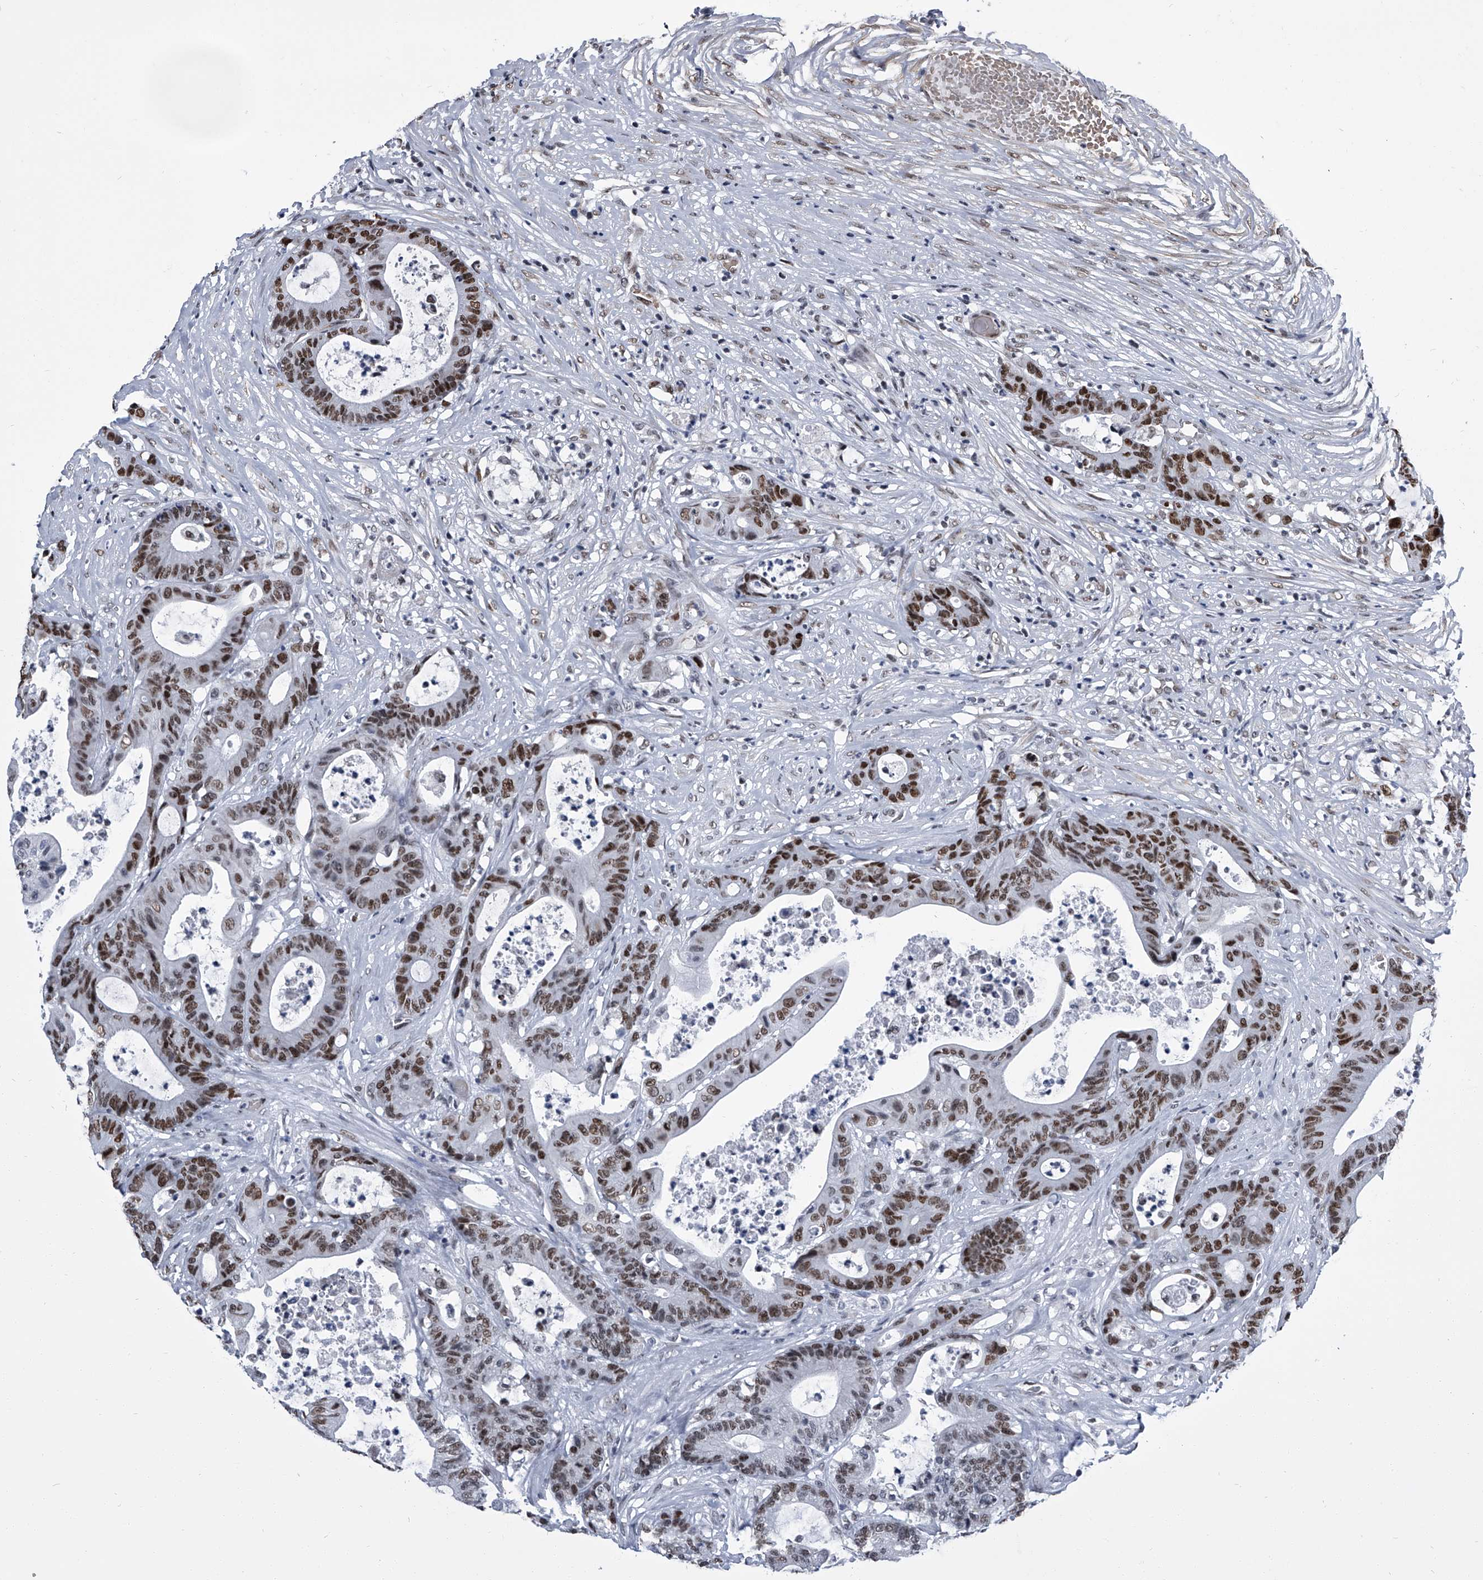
{"staining": {"intensity": "moderate", "quantity": ">75%", "location": "nuclear"}, "tissue": "colorectal cancer", "cell_type": "Tumor cells", "image_type": "cancer", "snomed": [{"axis": "morphology", "description": "Adenocarcinoma, NOS"}, {"axis": "topography", "description": "Colon"}], "caption": "Human colorectal cancer (adenocarcinoma) stained for a protein (brown) demonstrates moderate nuclear positive positivity in approximately >75% of tumor cells.", "gene": "SIM2", "patient": {"sex": "female", "age": 84}}